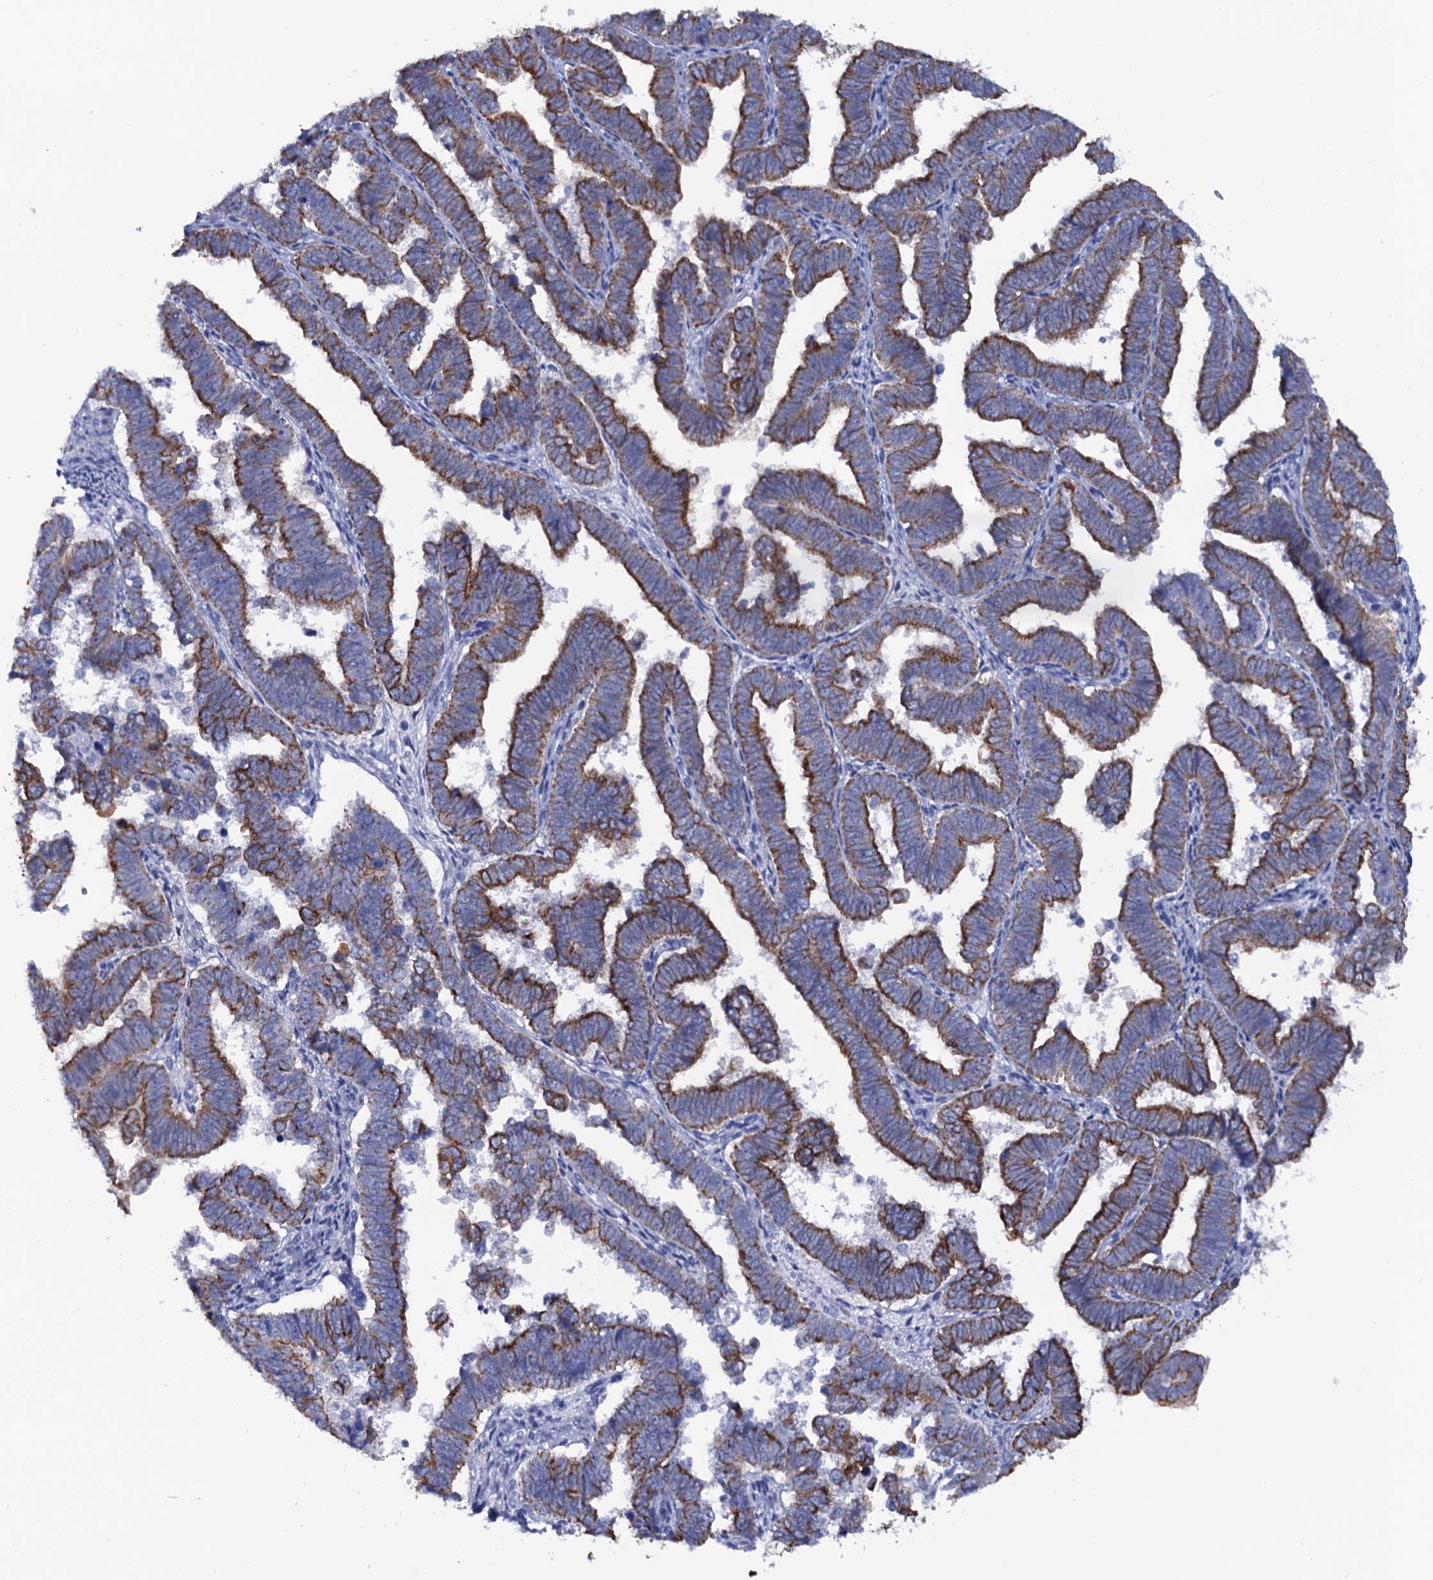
{"staining": {"intensity": "strong", "quantity": ">75%", "location": "cytoplasmic/membranous"}, "tissue": "endometrial cancer", "cell_type": "Tumor cells", "image_type": "cancer", "snomed": [{"axis": "morphology", "description": "Adenocarcinoma, NOS"}, {"axis": "topography", "description": "Endometrium"}], "caption": "Endometrial cancer tissue reveals strong cytoplasmic/membranous positivity in approximately >75% of tumor cells", "gene": "RAB3IP", "patient": {"sex": "female", "age": 75}}